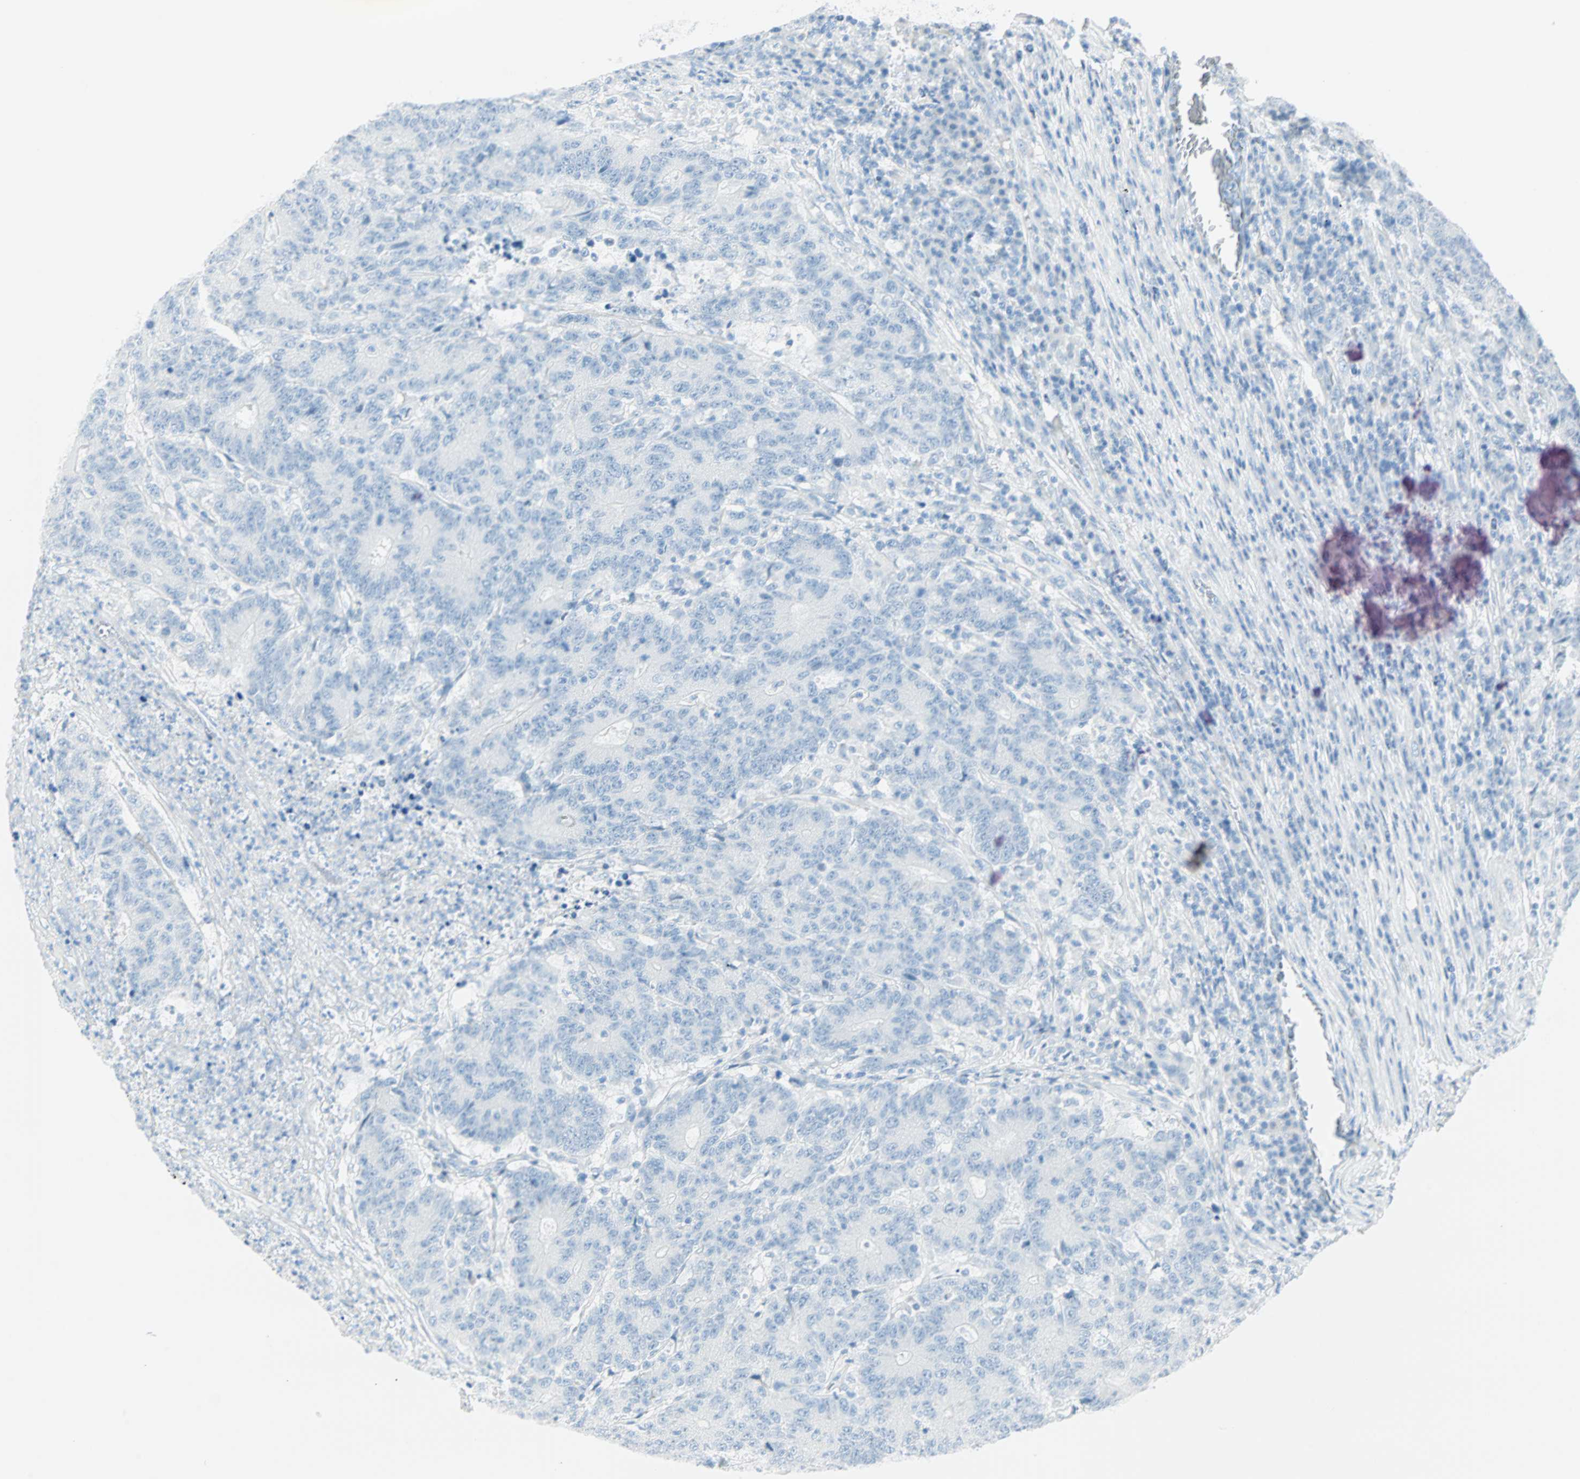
{"staining": {"intensity": "negative", "quantity": "none", "location": "none"}, "tissue": "colorectal cancer", "cell_type": "Tumor cells", "image_type": "cancer", "snomed": [{"axis": "morphology", "description": "Normal tissue, NOS"}, {"axis": "morphology", "description": "Adenocarcinoma, NOS"}, {"axis": "topography", "description": "Colon"}], "caption": "Photomicrograph shows no protein expression in tumor cells of colorectal cancer (adenocarcinoma) tissue.", "gene": "NES", "patient": {"sex": "female", "age": 75}}